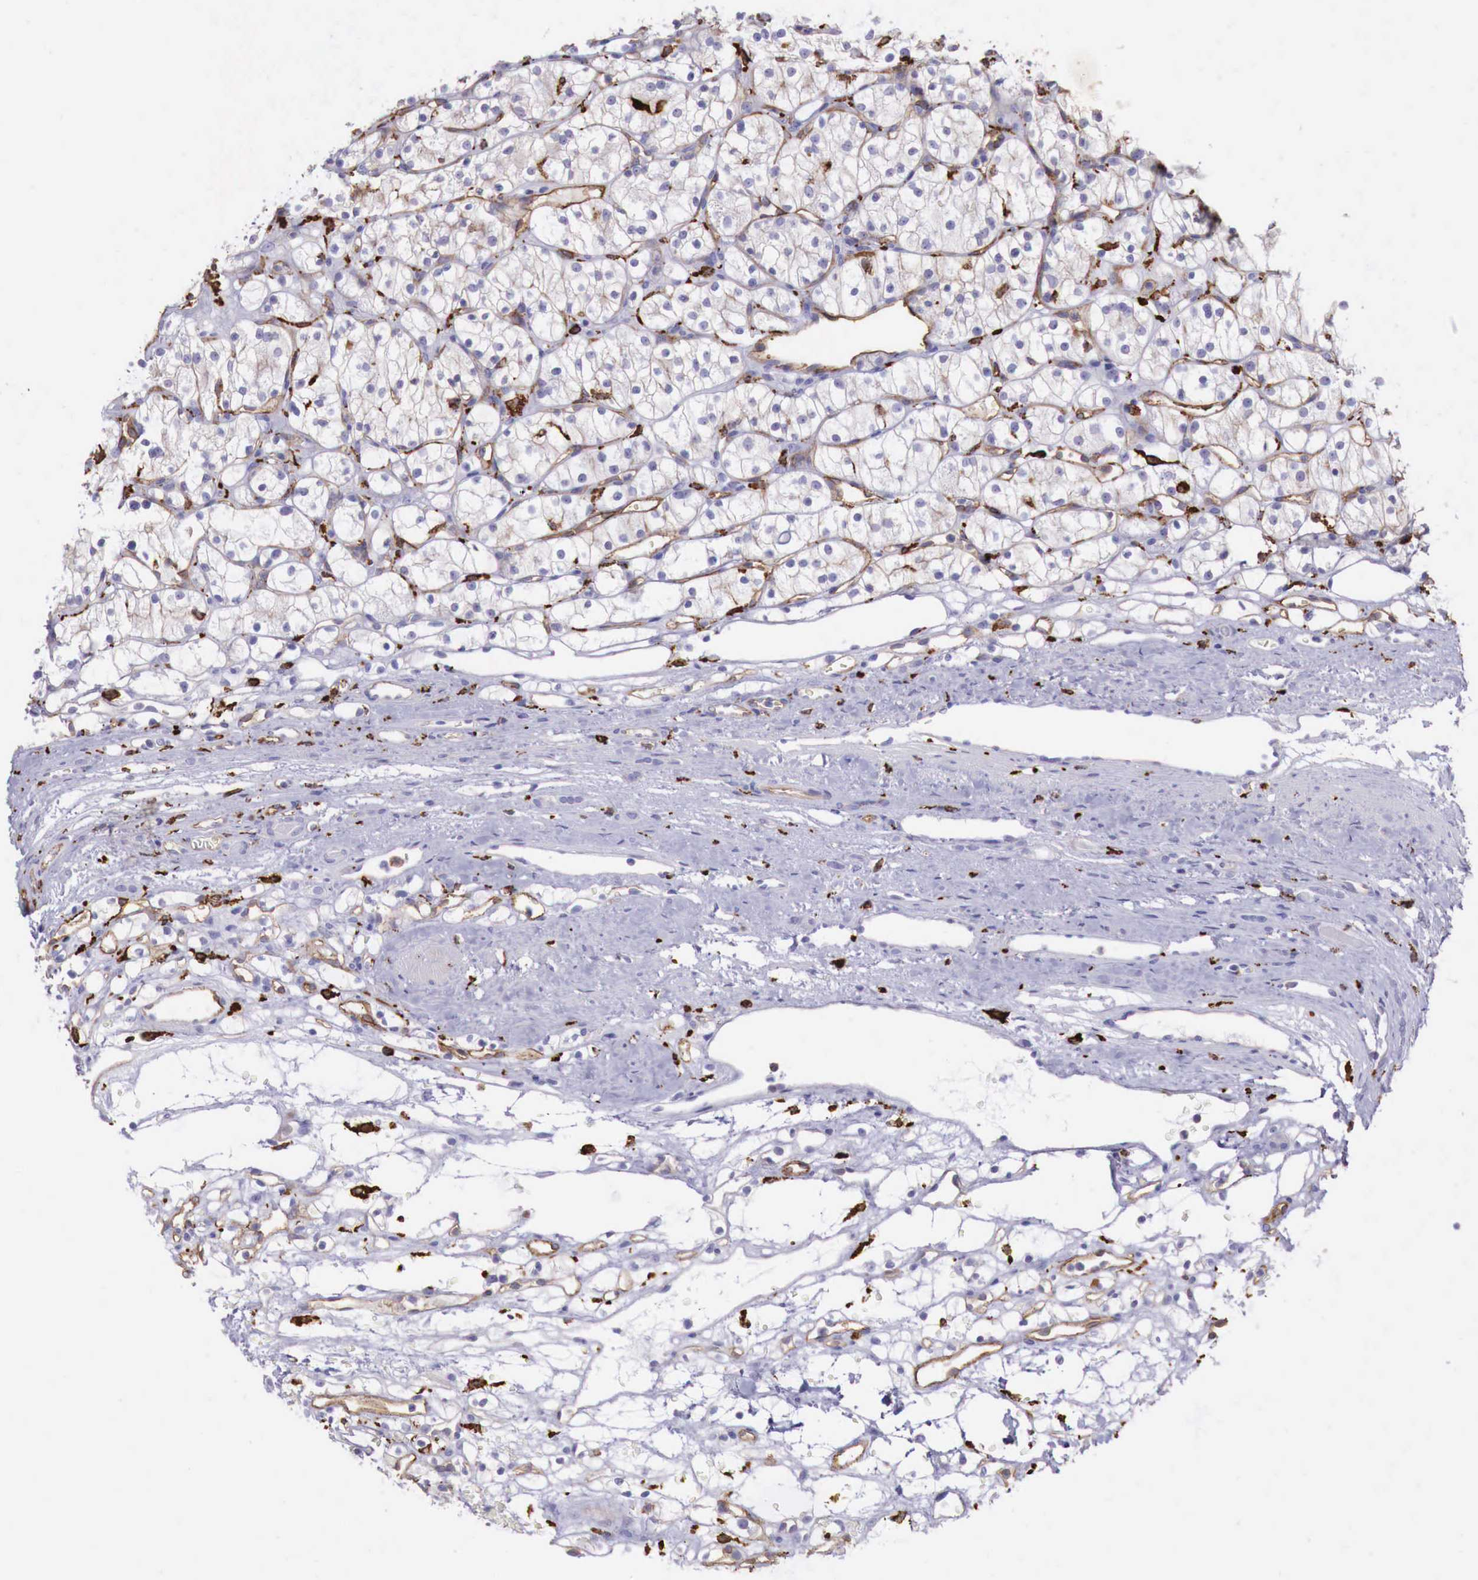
{"staining": {"intensity": "negative", "quantity": "none", "location": "none"}, "tissue": "renal cancer", "cell_type": "Tumor cells", "image_type": "cancer", "snomed": [{"axis": "morphology", "description": "Adenocarcinoma, NOS"}, {"axis": "topography", "description": "Kidney"}], "caption": "Immunohistochemistry of human renal cancer (adenocarcinoma) displays no staining in tumor cells. (Stains: DAB immunohistochemistry with hematoxylin counter stain, Microscopy: brightfield microscopy at high magnification).", "gene": "MSR1", "patient": {"sex": "female", "age": 60}}